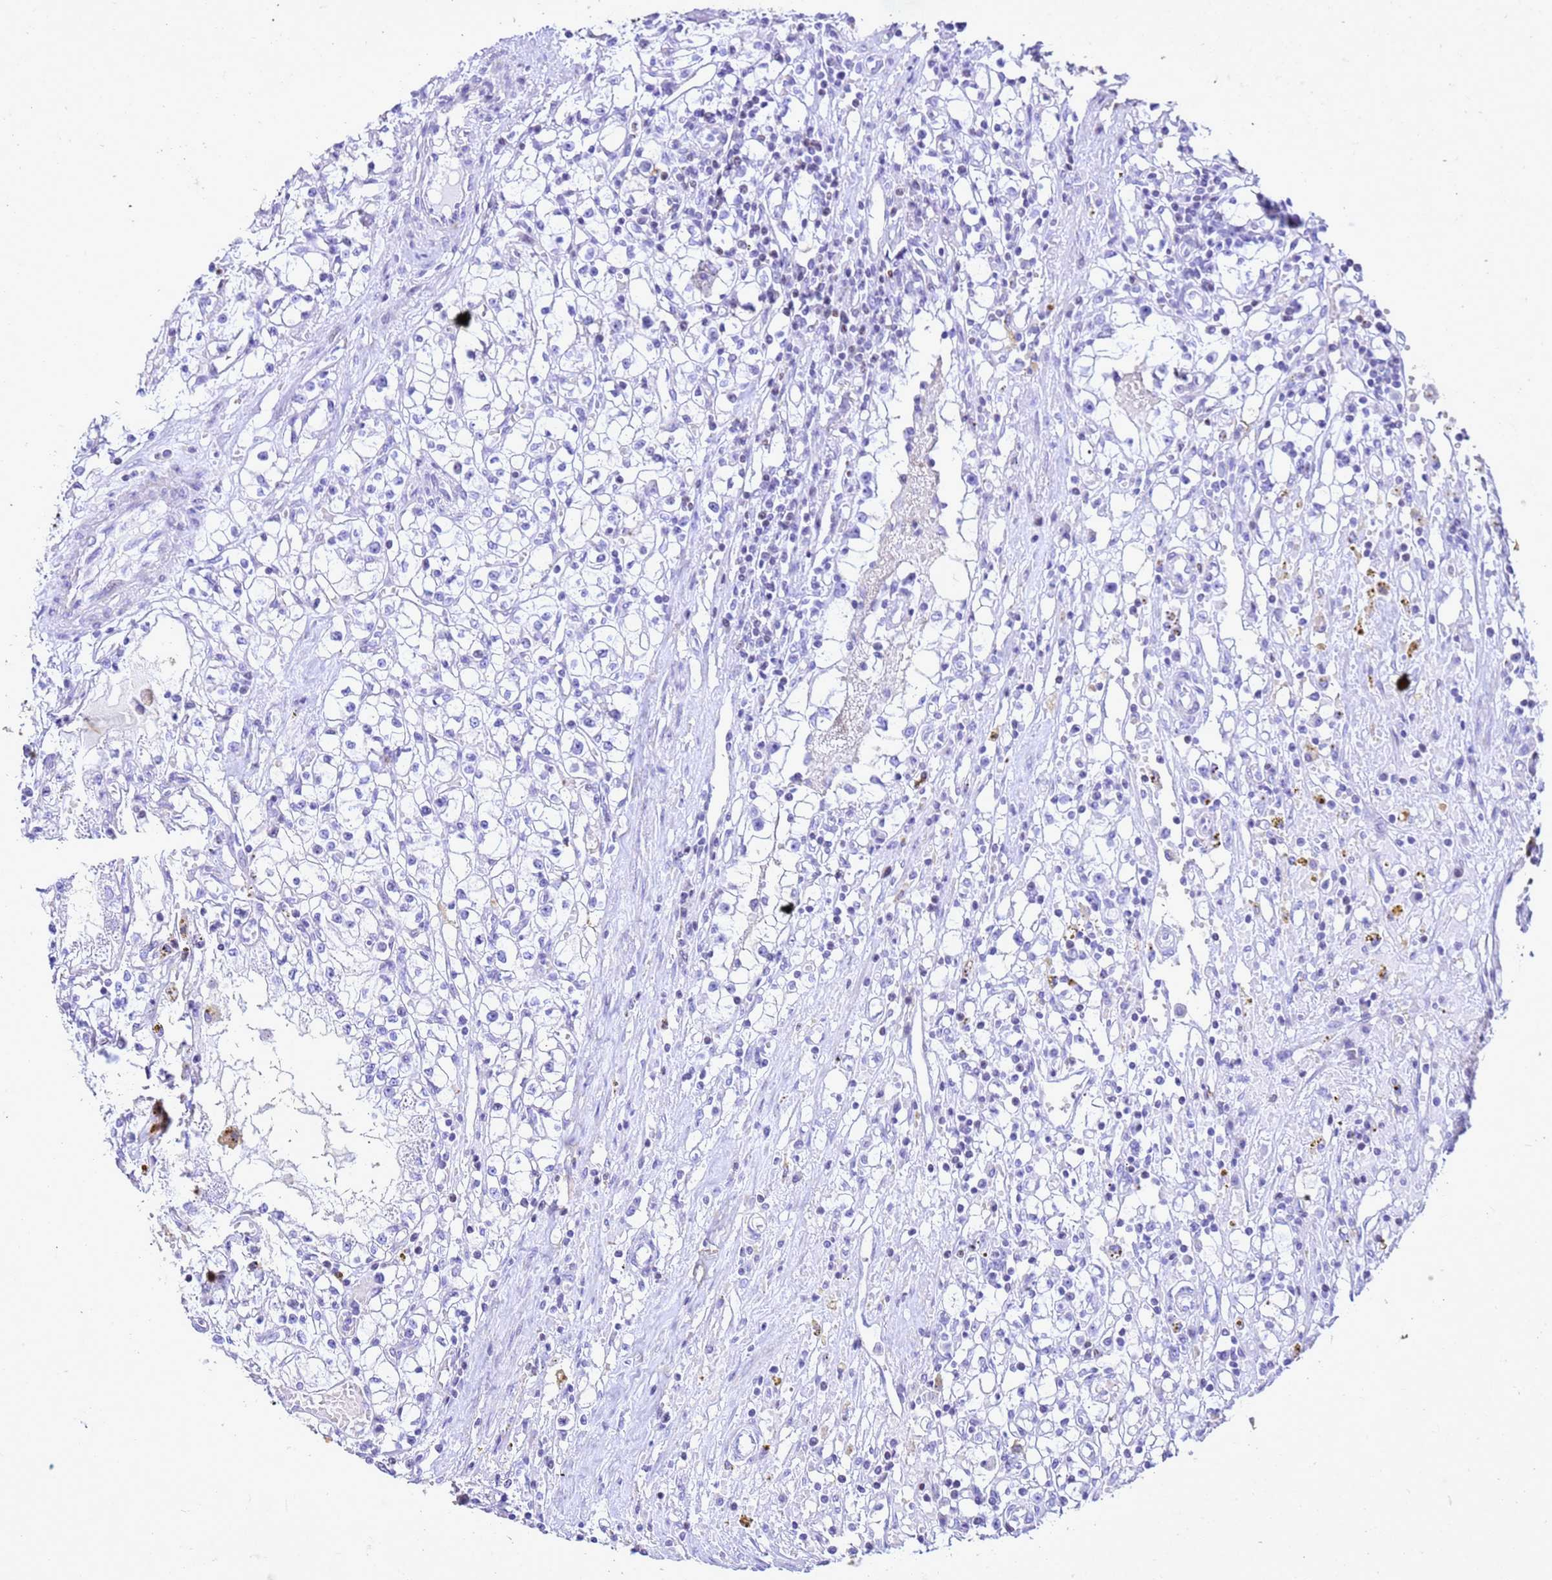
{"staining": {"intensity": "negative", "quantity": "none", "location": "none"}, "tissue": "renal cancer", "cell_type": "Tumor cells", "image_type": "cancer", "snomed": [{"axis": "morphology", "description": "Adenocarcinoma, NOS"}, {"axis": "topography", "description": "Kidney"}], "caption": "The micrograph reveals no significant staining in tumor cells of adenocarcinoma (renal).", "gene": "COPS9", "patient": {"sex": "male", "age": 56}}